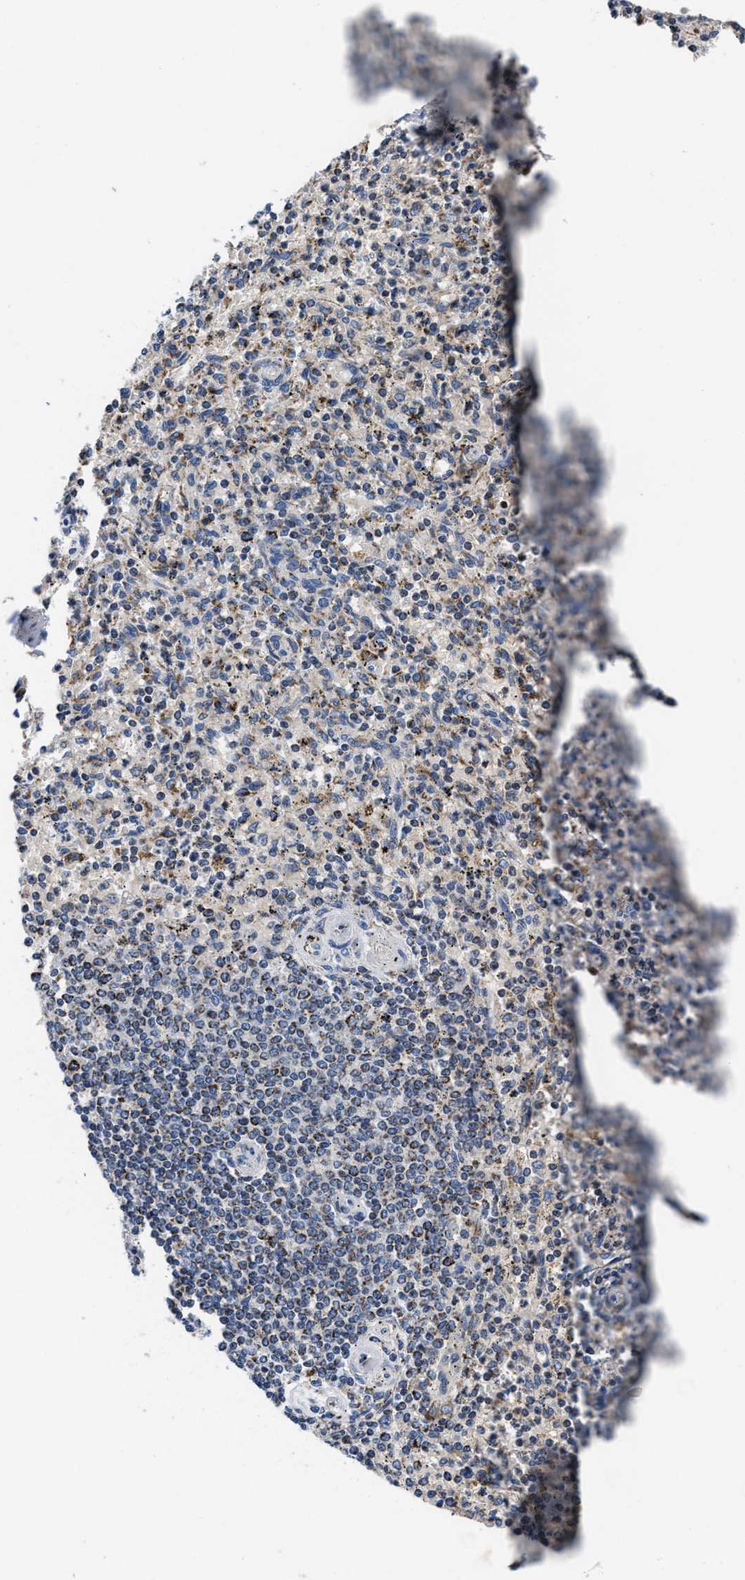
{"staining": {"intensity": "moderate", "quantity": "<25%", "location": "cytoplasmic/membranous"}, "tissue": "spleen", "cell_type": "Cells in red pulp", "image_type": "normal", "snomed": [{"axis": "morphology", "description": "Normal tissue, NOS"}, {"axis": "topography", "description": "Spleen"}], "caption": "Immunohistochemistry histopathology image of normal spleen: spleen stained using IHC reveals low levels of moderate protein expression localized specifically in the cytoplasmic/membranous of cells in red pulp, appearing as a cytoplasmic/membranous brown color.", "gene": "CACNA1D", "patient": {"sex": "male", "age": 72}}